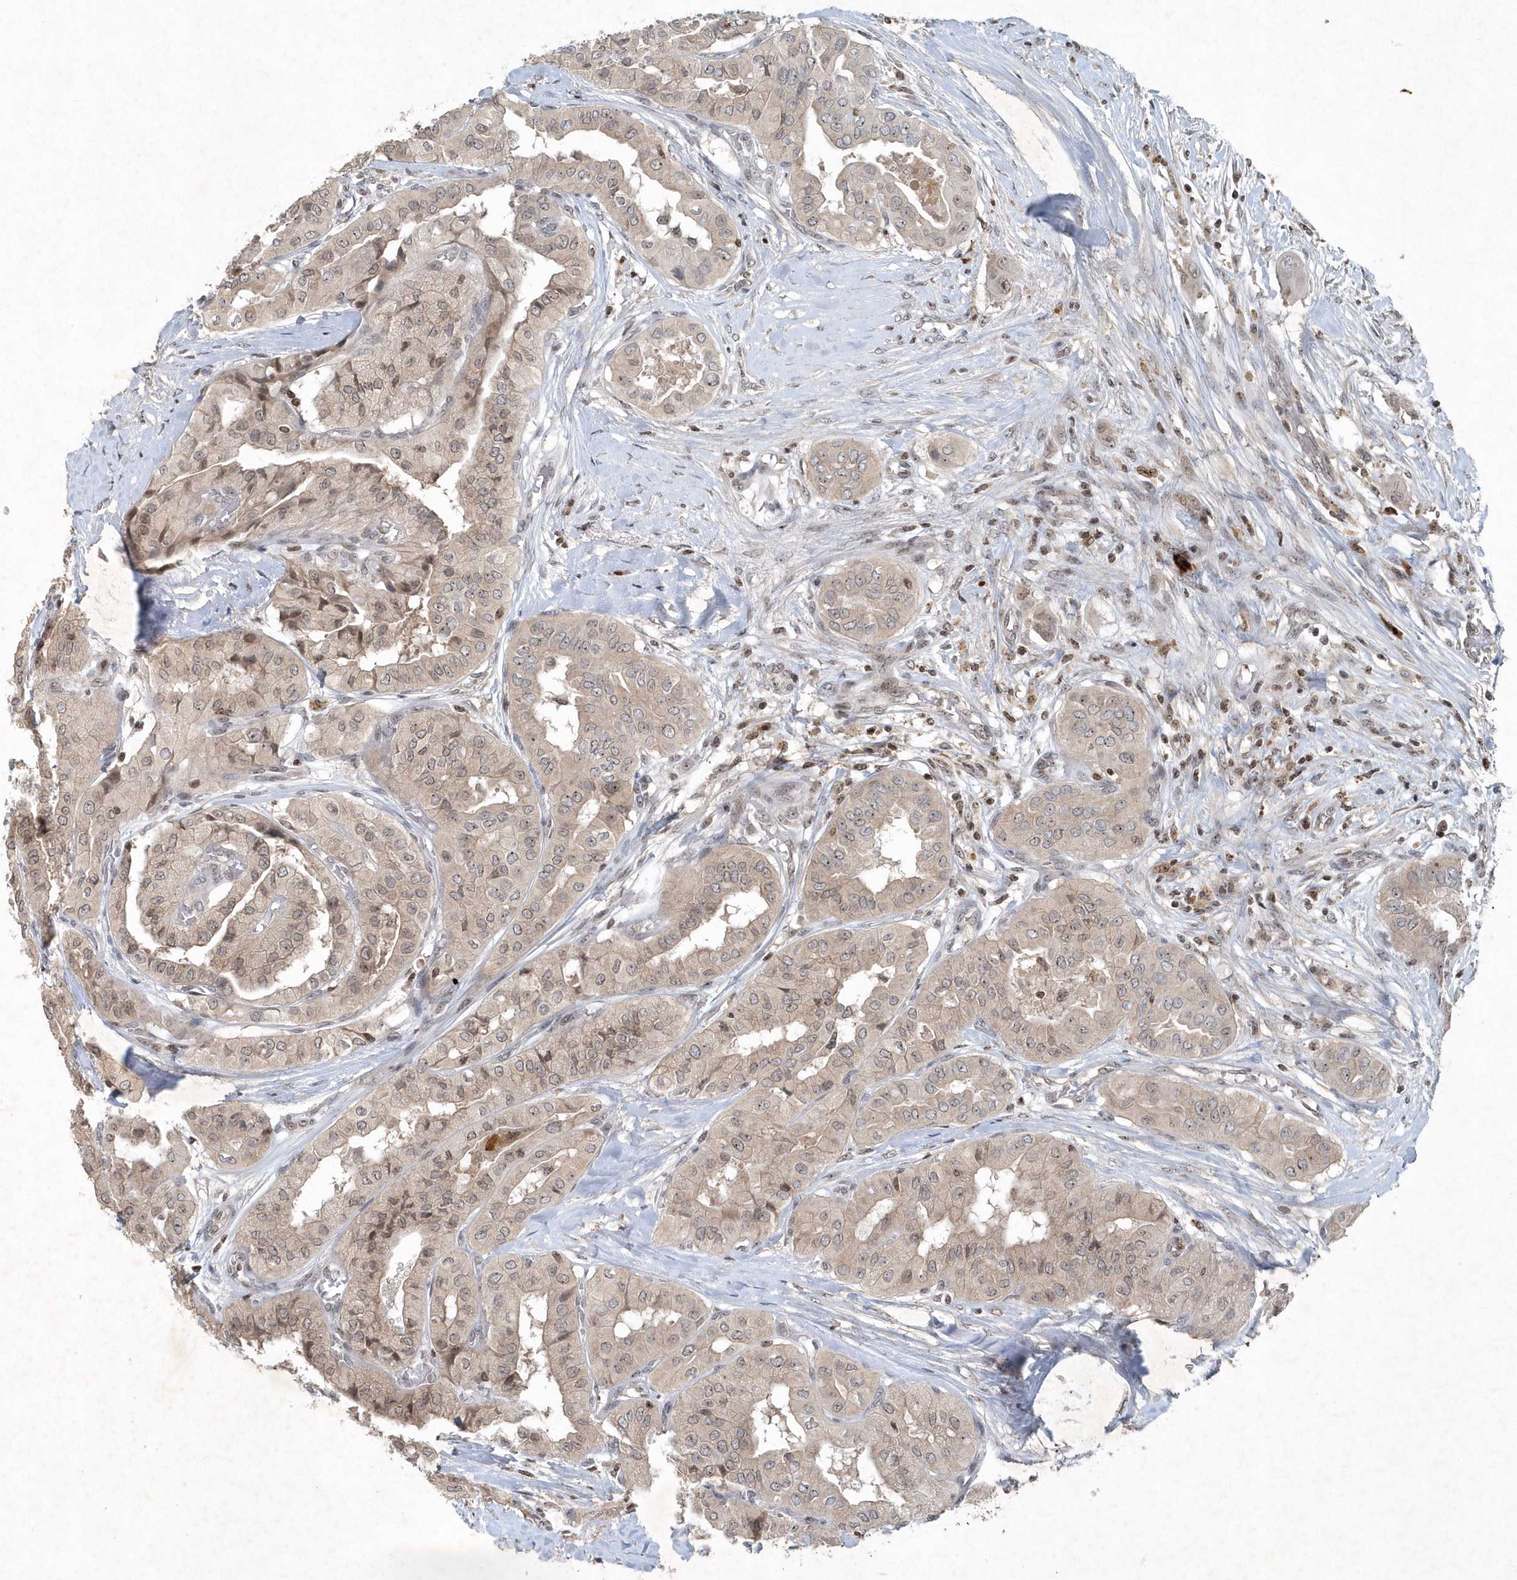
{"staining": {"intensity": "moderate", "quantity": "25%-75%", "location": "nuclear"}, "tissue": "thyroid cancer", "cell_type": "Tumor cells", "image_type": "cancer", "snomed": [{"axis": "morphology", "description": "Papillary adenocarcinoma, NOS"}, {"axis": "topography", "description": "Thyroid gland"}], "caption": "Immunohistochemistry (IHC) (DAB (3,3'-diaminobenzidine)) staining of thyroid papillary adenocarcinoma shows moderate nuclear protein staining in approximately 25%-75% of tumor cells. (brown staining indicates protein expression, while blue staining denotes nuclei).", "gene": "QTRT2", "patient": {"sex": "female", "age": 59}}